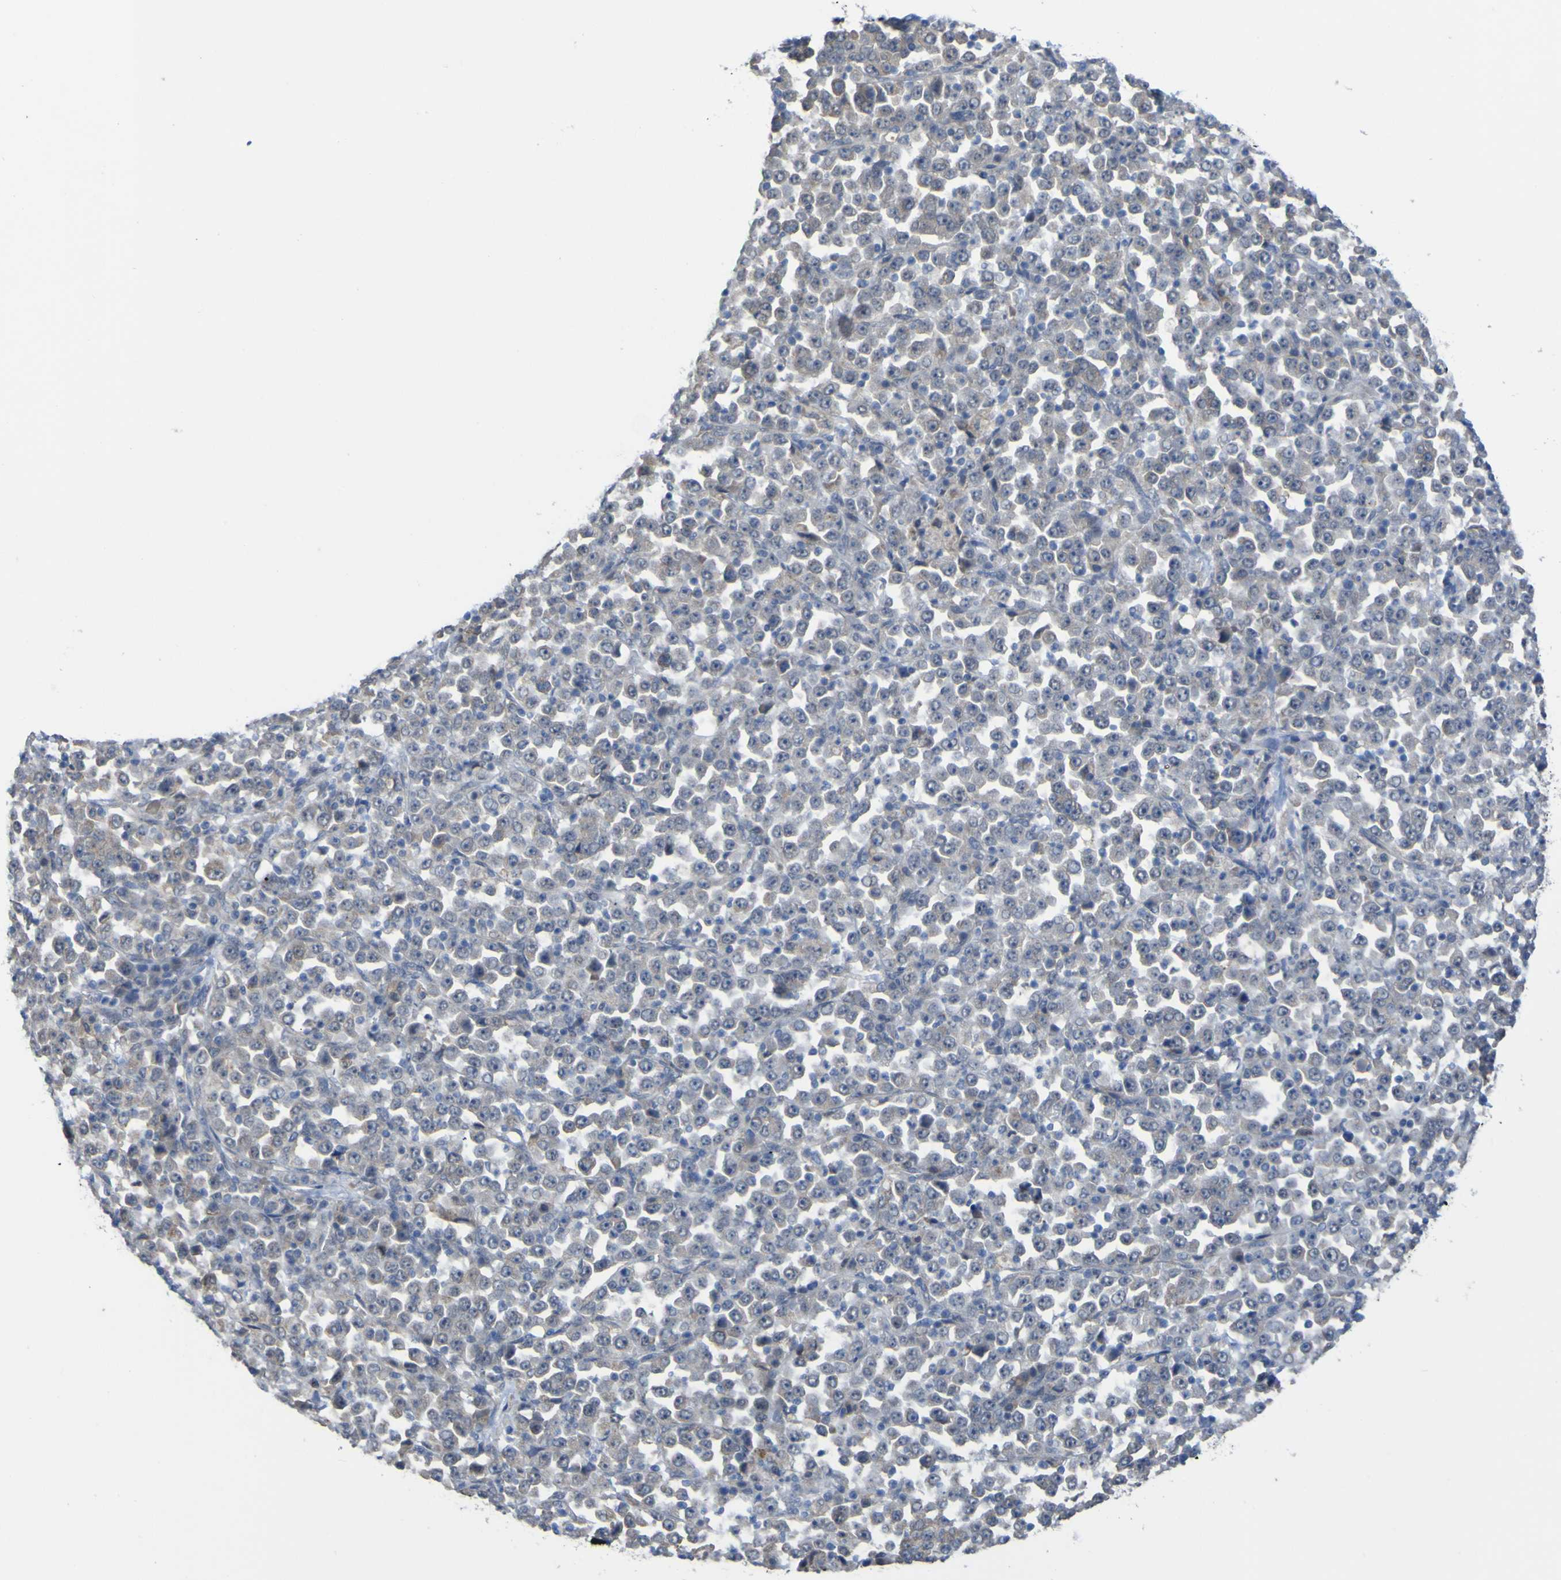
{"staining": {"intensity": "negative", "quantity": "none", "location": "none"}, "tissue": "stomach cancer", "cell_type": "Tumor cells", "image_type": "cancer", "snomed": [{"axis": "morphology", "description": "Normal tissue, NOS"}, {"axis": "morphology", "description": "Adenocarcinoma, NOS"}, {"axis": "topography", "description": "Stomach, upper"}, {"axis": "topography", "description": "Stomach"}], "caption": "Human stomach adenocarcinoma stained for a protein using immunohistochemistry (IHC) exhibits no staining in tumor cells.", "gene": "TNFRSF11A", "patient": {"sex": "male", "age": 59}}